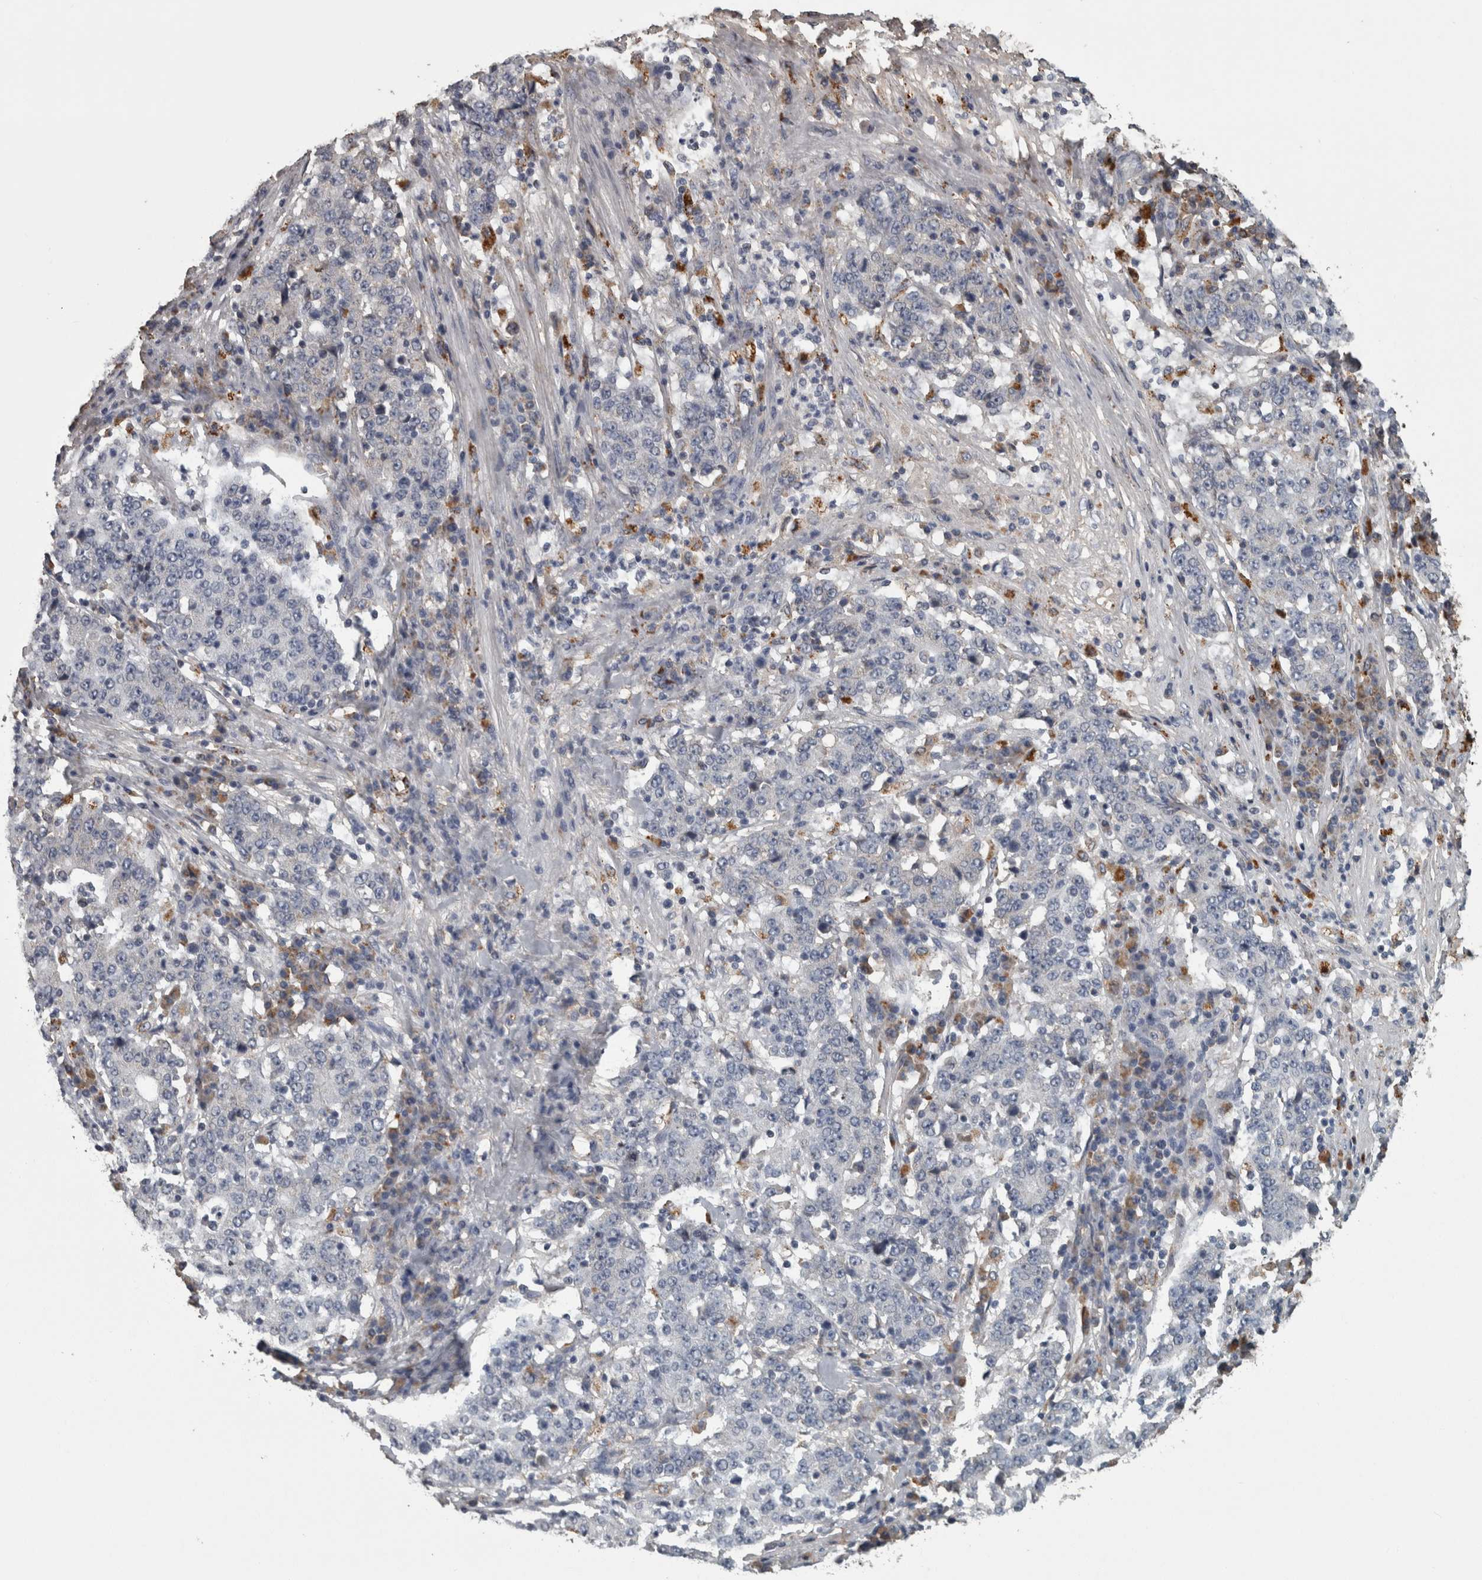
{"staining": {"intensity": "negative", "quantity": "none", "location": "none"}, "tissue": "stomach cancer", "cell_type": "Tumor cells", "image_type": "cancer", "snomed": [{"axis": "morphology", "description": "Adenocarcinoma, NOS"}, {"axis": "topography", "description": "Stomach"}], "caption": "Stomach cancer (adenocarcinoma) was stained to show a protein in brown. There is no significant expression in tumor cells.", "gene": "FRK", "patient": {"sex": "male", "age": 59}}